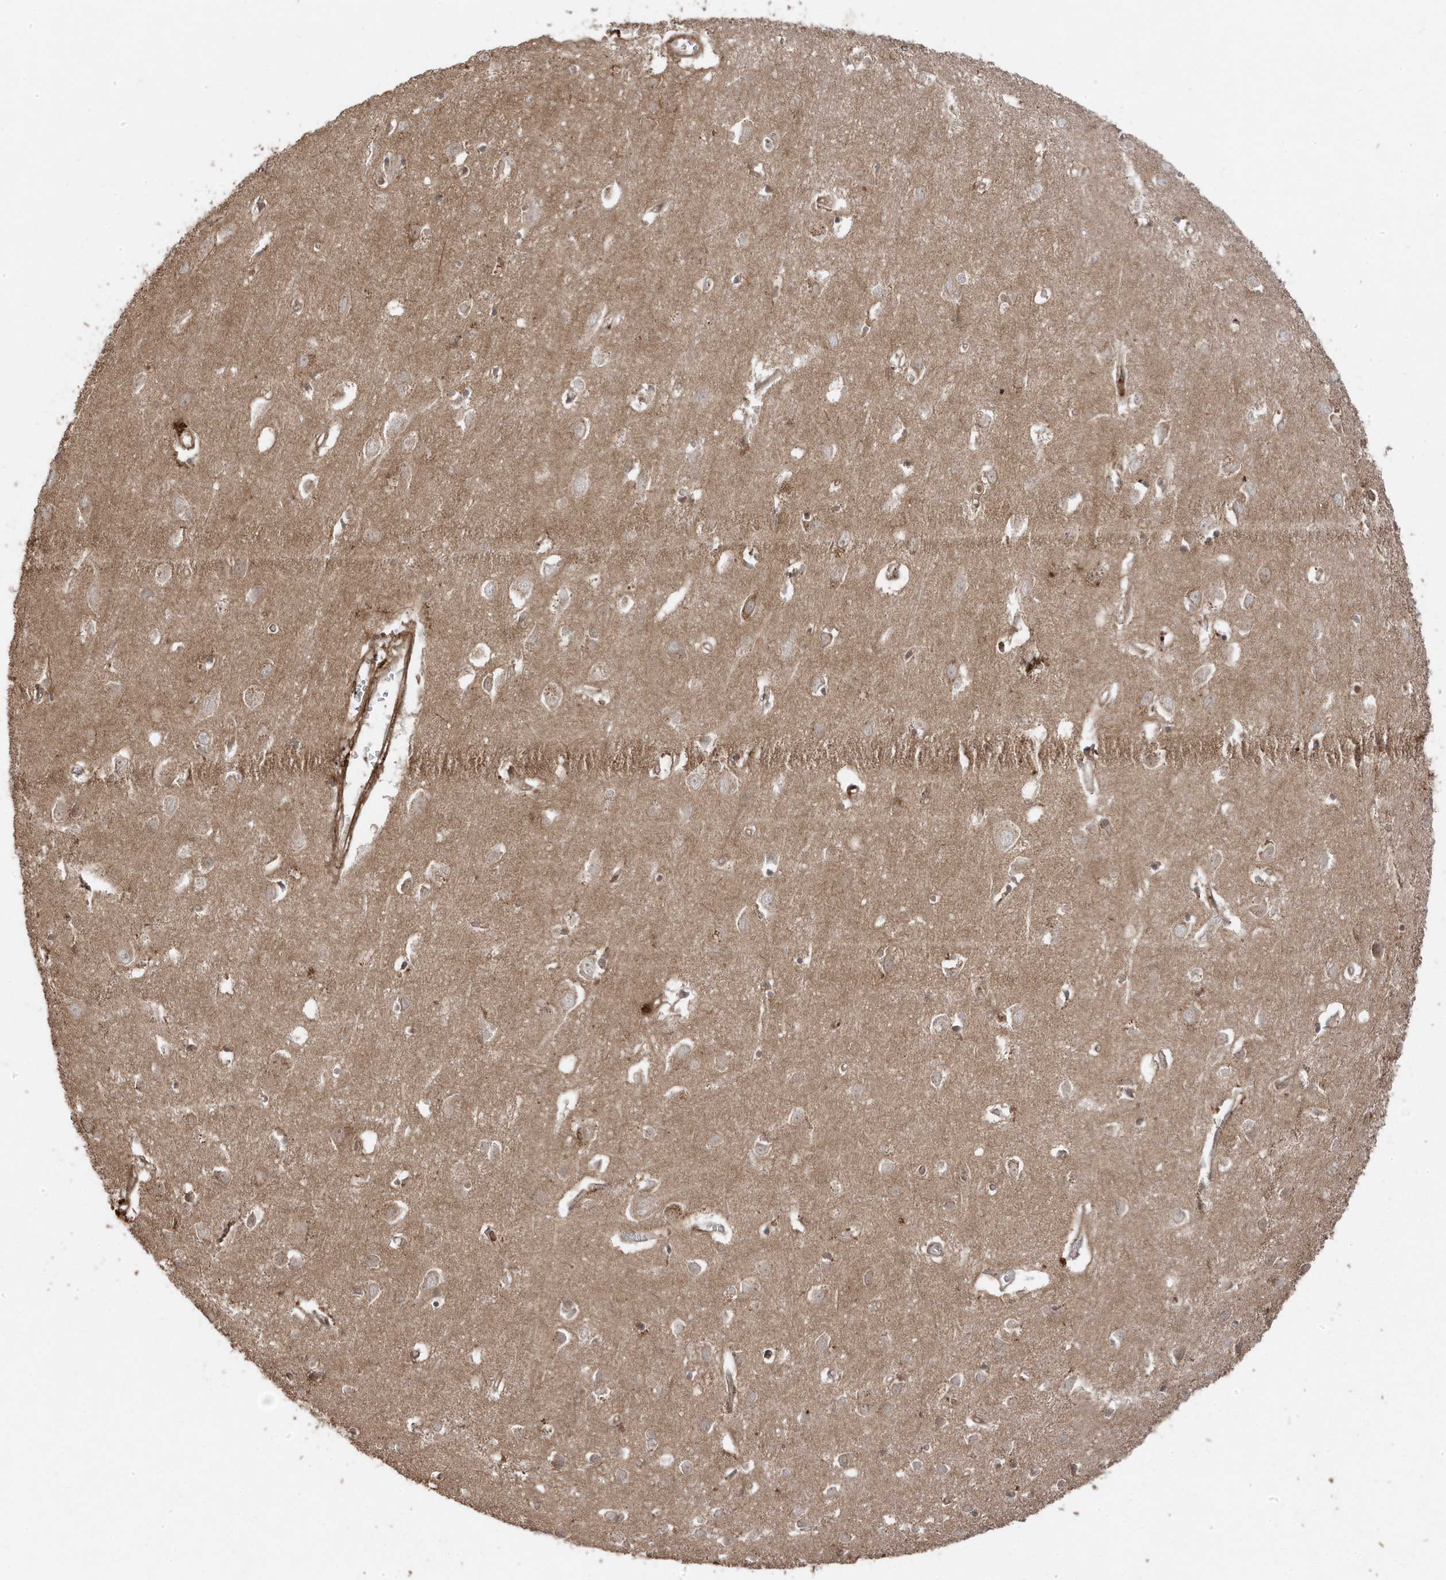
{"staining": {"intensity": "weak", "quantity": ">75%", "location": "cytoplasmic/membranous"}, "tissue": "cerebral cortex", "cell_type": "Endothelial cells", "image_type": "normal", "snomed": [{"axis": "morphology", "description": "Normal tissue, NOS"}, {"axis": "topography", "description": "Cerebral cortex"}], "caption": "An immunohistochemistry (IHC) photomicrograph of benign tissue is shown. Protein staining in brown shows weak cytoplasmic/membranous positivity in cerebral cortex within endothelial cells.", "gene": "ASAP1", "patient": {"sex": "female", "age": 64}}